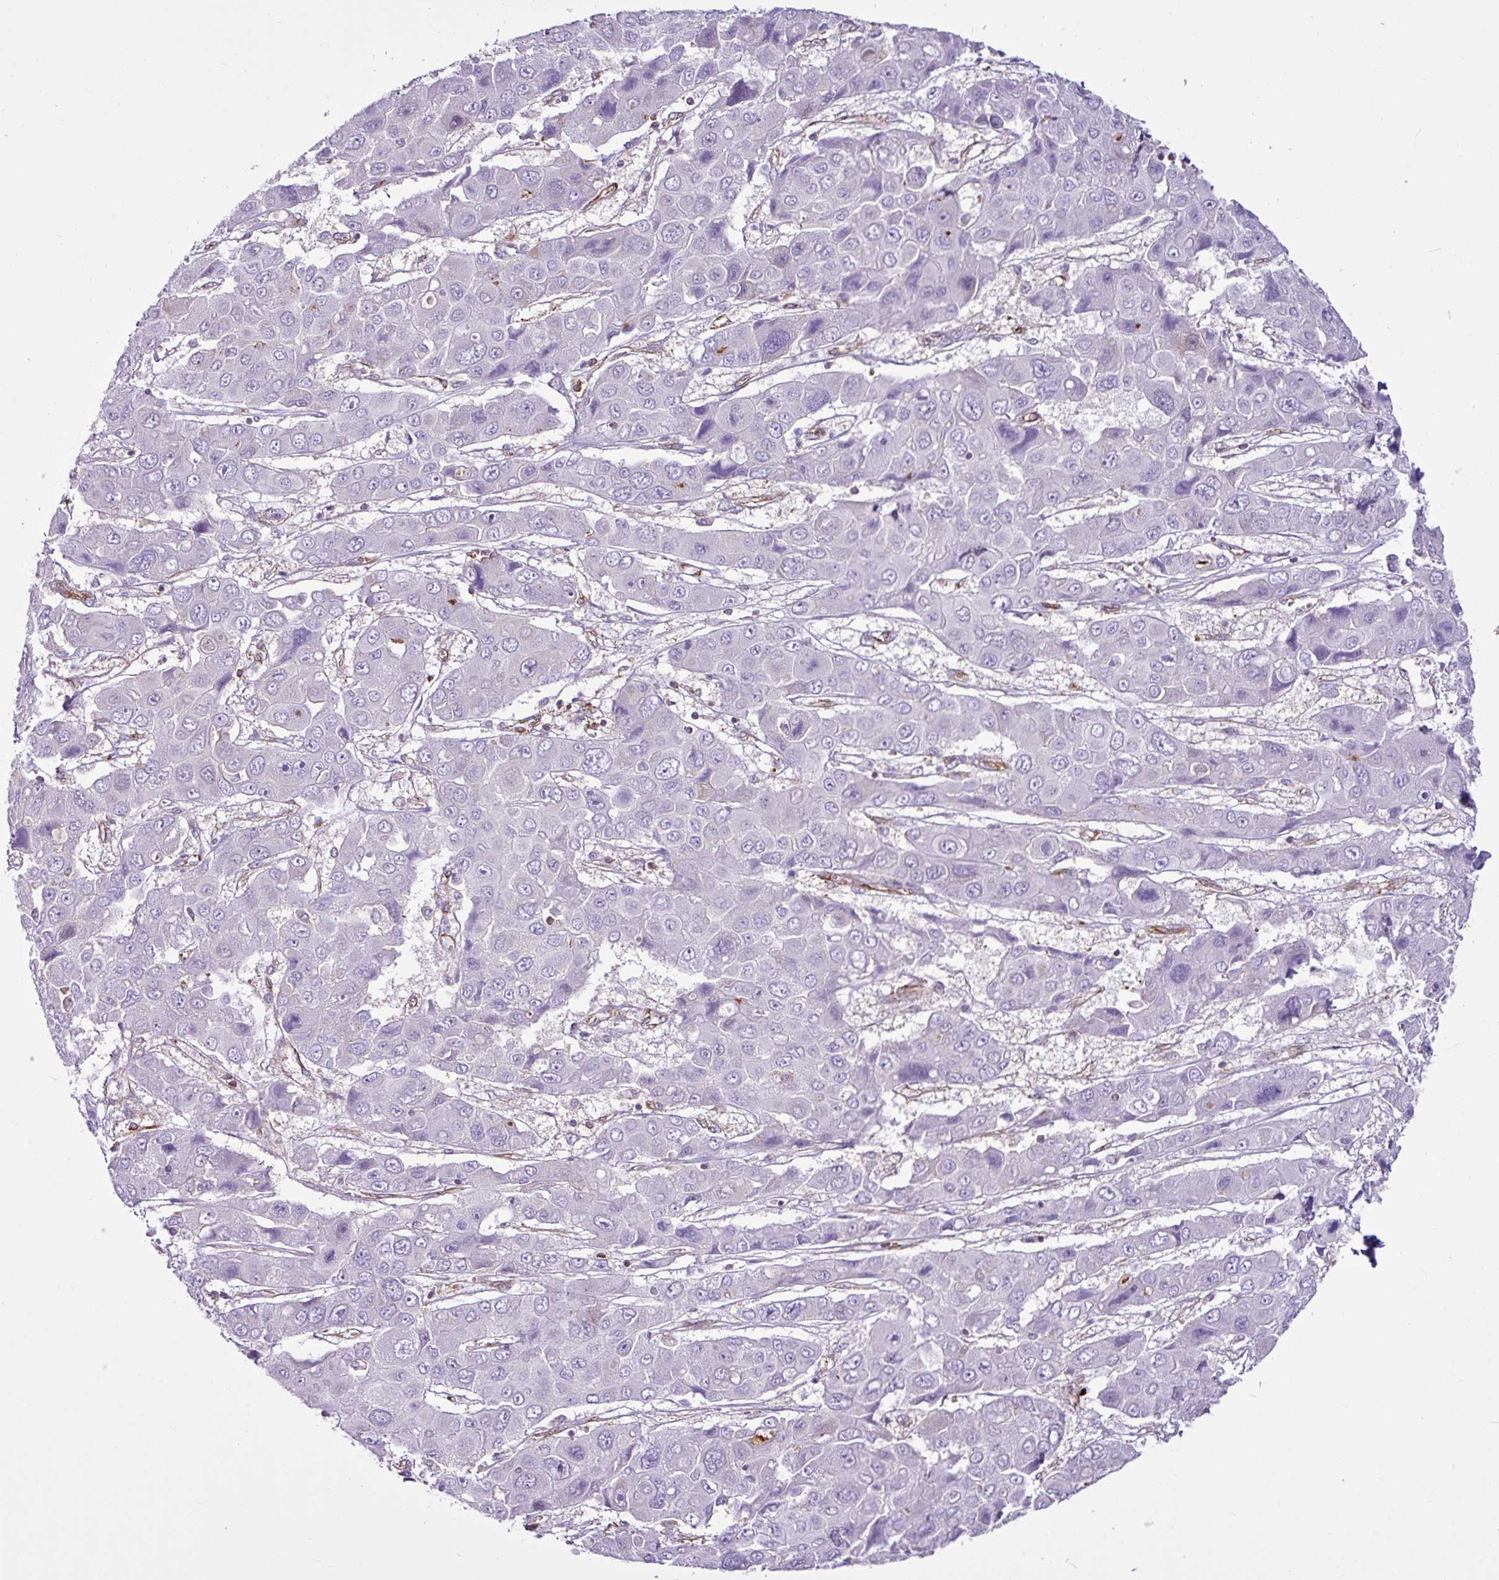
{"staining": {"intensity": "negative", "quantity": "none", "location": "none"}, "tissue": "liver cancer", "cell_type": "Tumor cells", "image_type": "cancer", "snomed": [{"axis": "morphology", "description": "Cholangiocarcinoma"}, {"axis": "topography", "description": "Liver"}], "caption": "High magnification brightfield microscopy of liver cancer (cholangiocarcinoma) stained with DAB (brown) and counterstained with hematoxylin (blue): tumor cells show no significant staining. (Brightfield microscopy of DAB immunohistochemistry (IHC) at high magnification).", "gene": "EME2", "patient": {"sex": "male", "age": 67}}